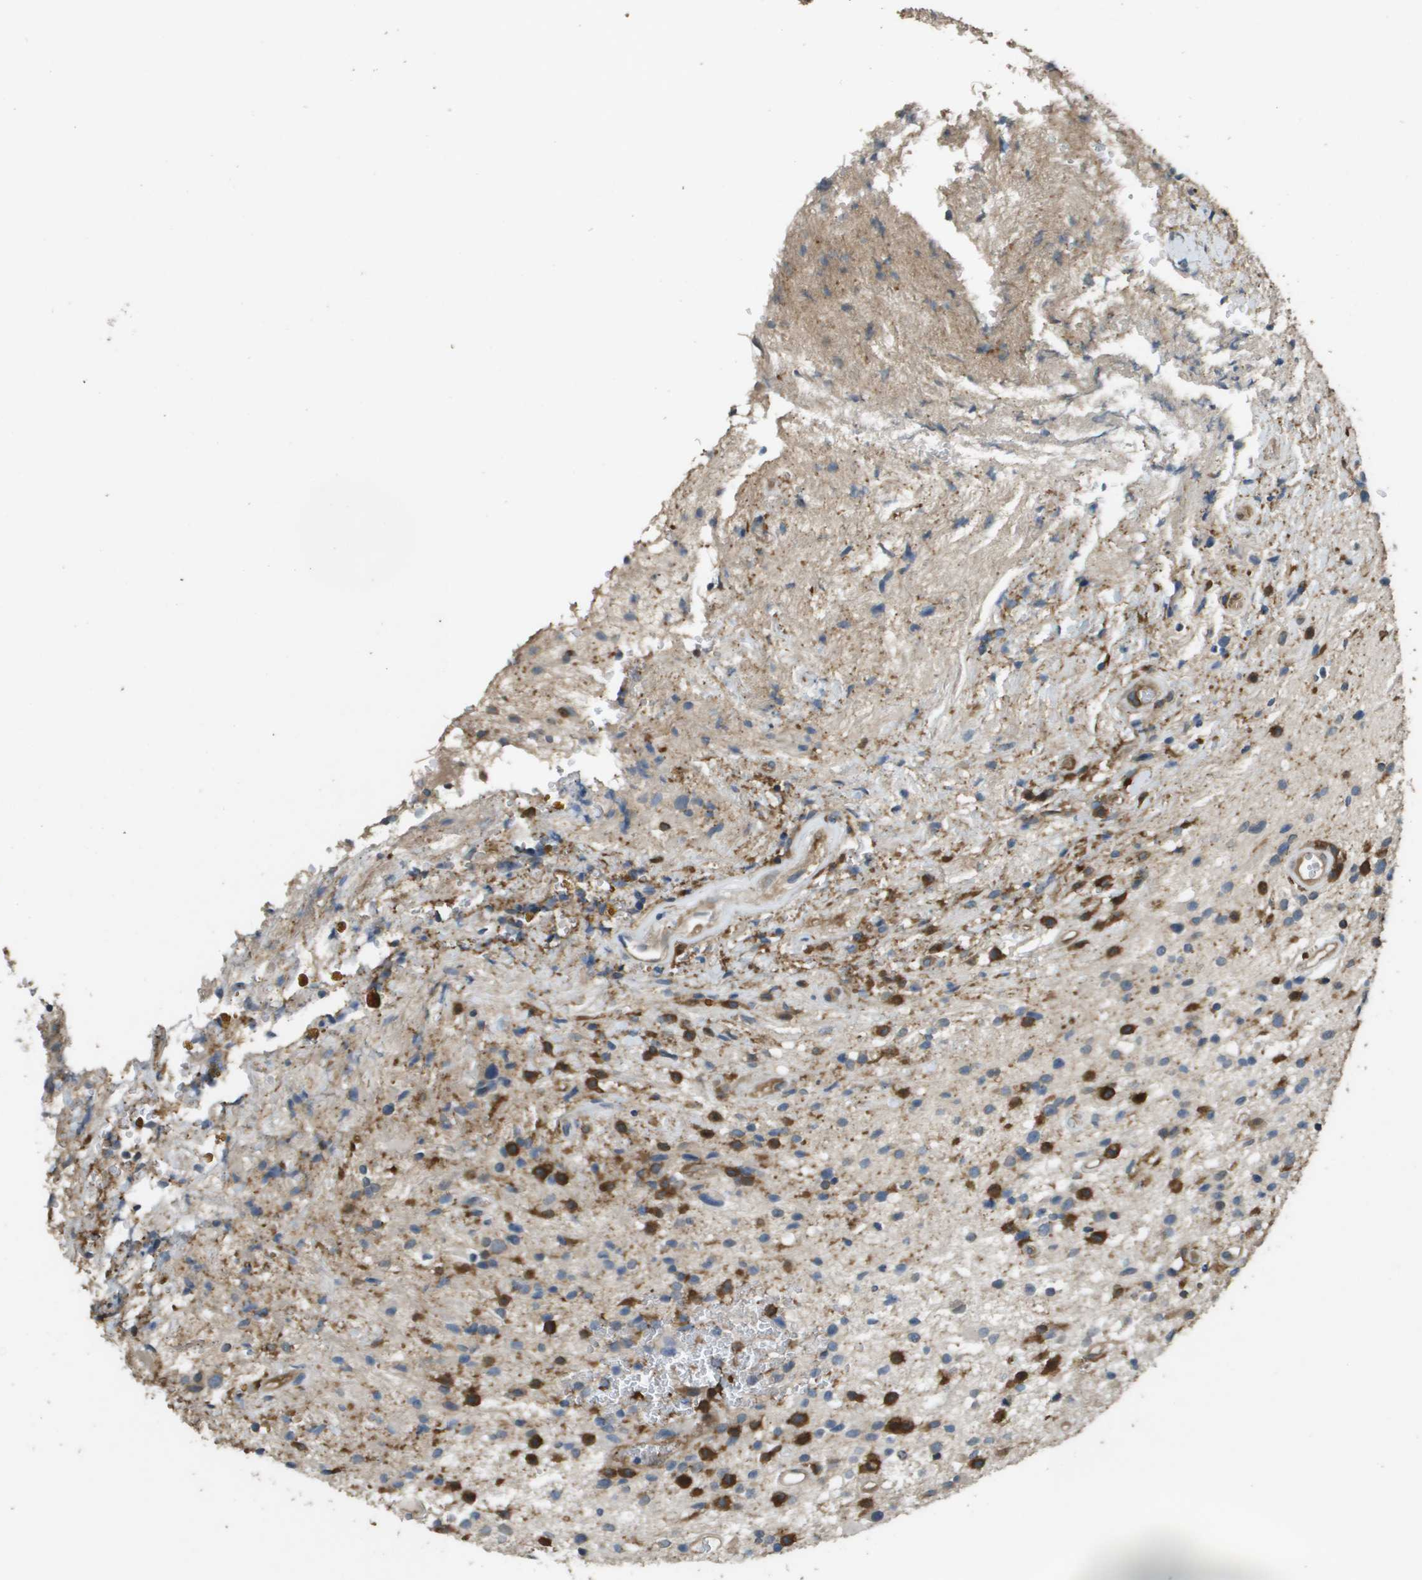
{"staining": {"intensity": "strong", "quantity": "<25%", "location": "cytoplasmic/membranous"}, "tissue": "glioma", "cell_type": "Tumor cells", "image_type": "cancer", "snomed": [{"axis": "morphology", "description": "Glioma, malignant, High grade"}, {"axis": "topography", "description": "Brain"}], "caption": "Brown immunohistochemical staining in glioma displays strong cytoplasmic/membranous expression in approximately <25% of tumor cells.", "gene": "CORO1B", "patient": {"sex": "male", "age": 33}}